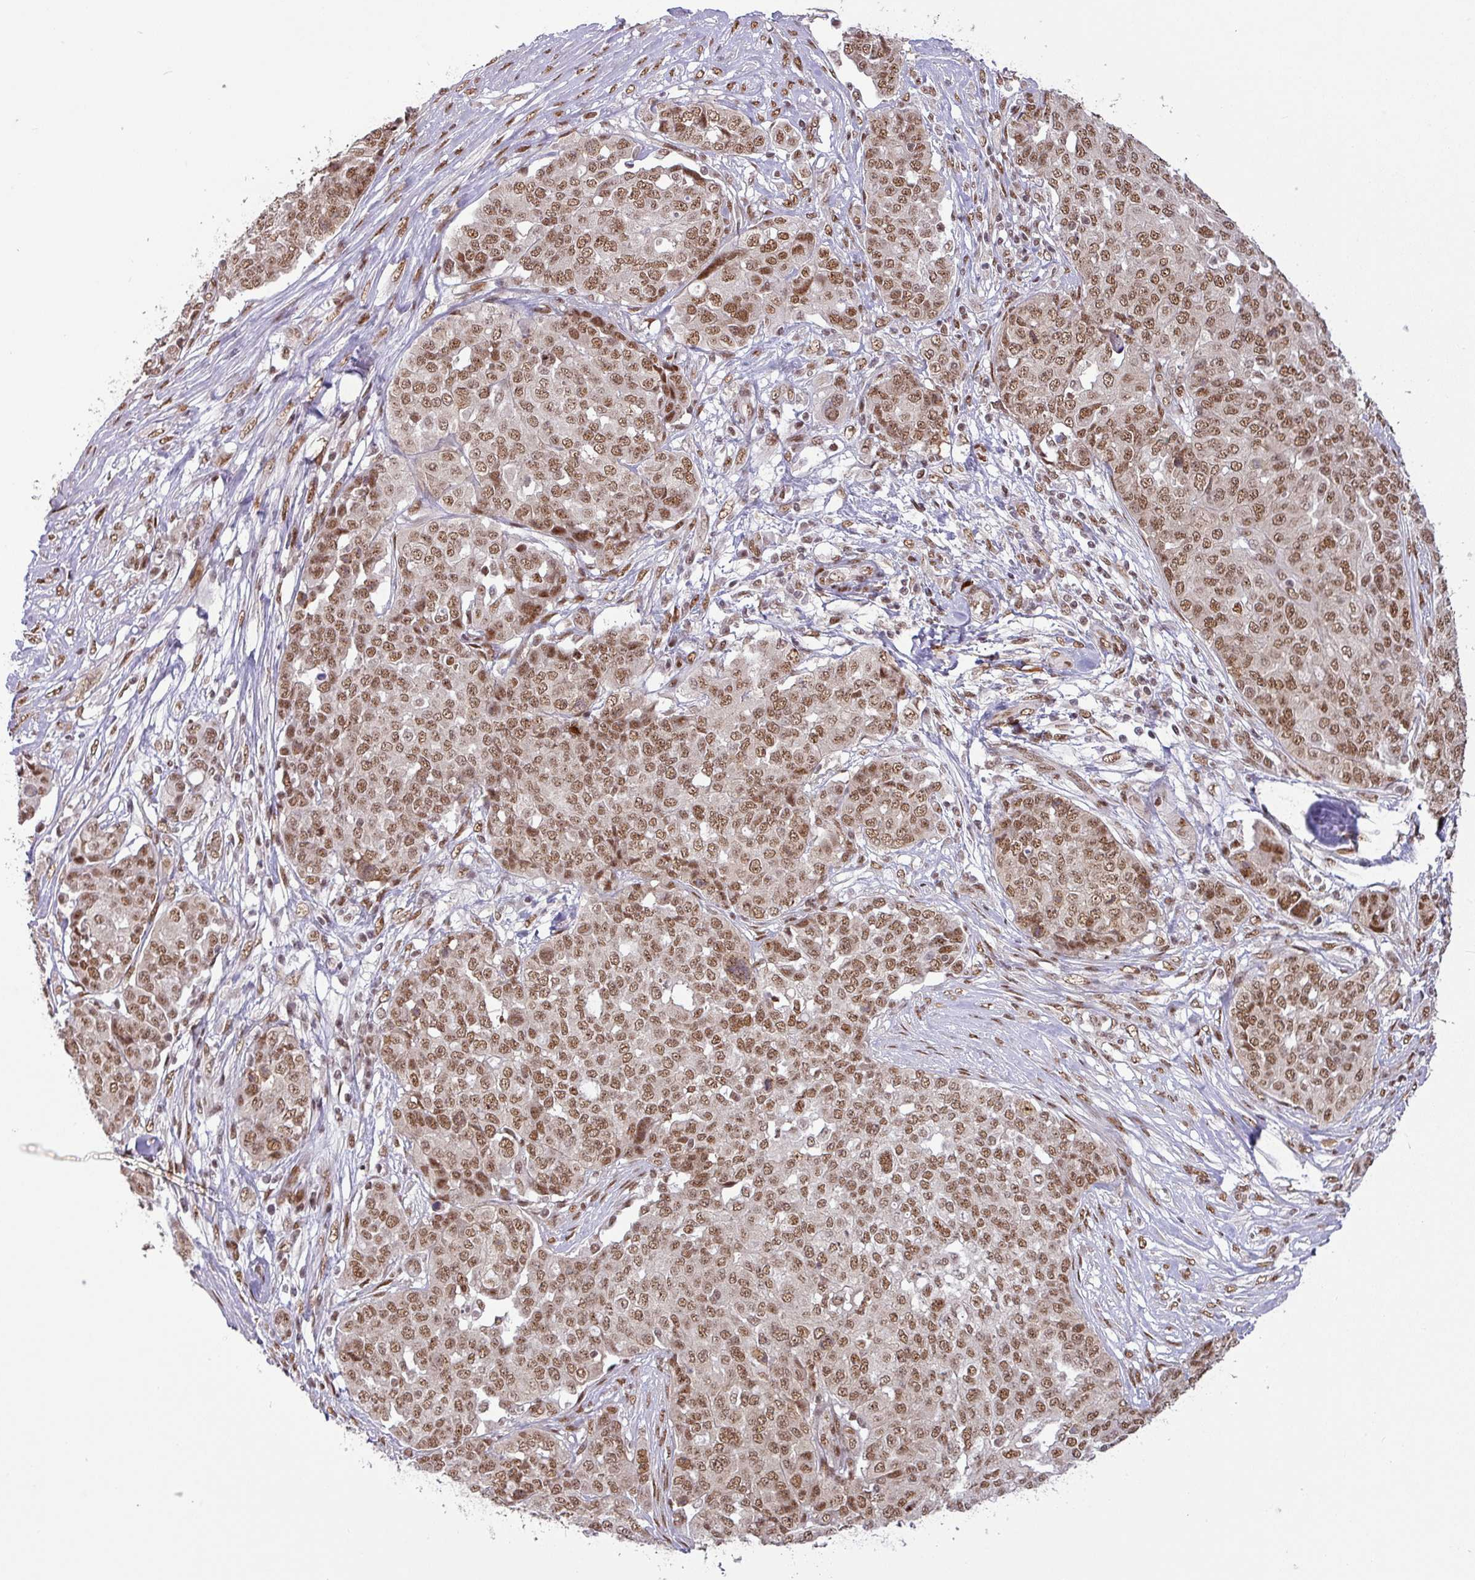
{"staining": {"intensity": "moderate", "quantity": ">75%", "location": "nuclear"}, "tissue": "ovarian cancer", "cell_type": "Tumor cells", "image_type": "cancer", "snomed": [{"axis": "morphology", "description": "Cystadenocarcinoma, serous, NOS"}, {"axis": "topography", "description": "Soft tissue"}, {"axis": "topography", "description": "Ovary"}], "caption": "This is an image of IHC staining of ovarian cancer, which shows moderate expression in the nuclear of tumor cells.", "gene": "SRSF2", "patient": {"sex": "female", "age": 57}}